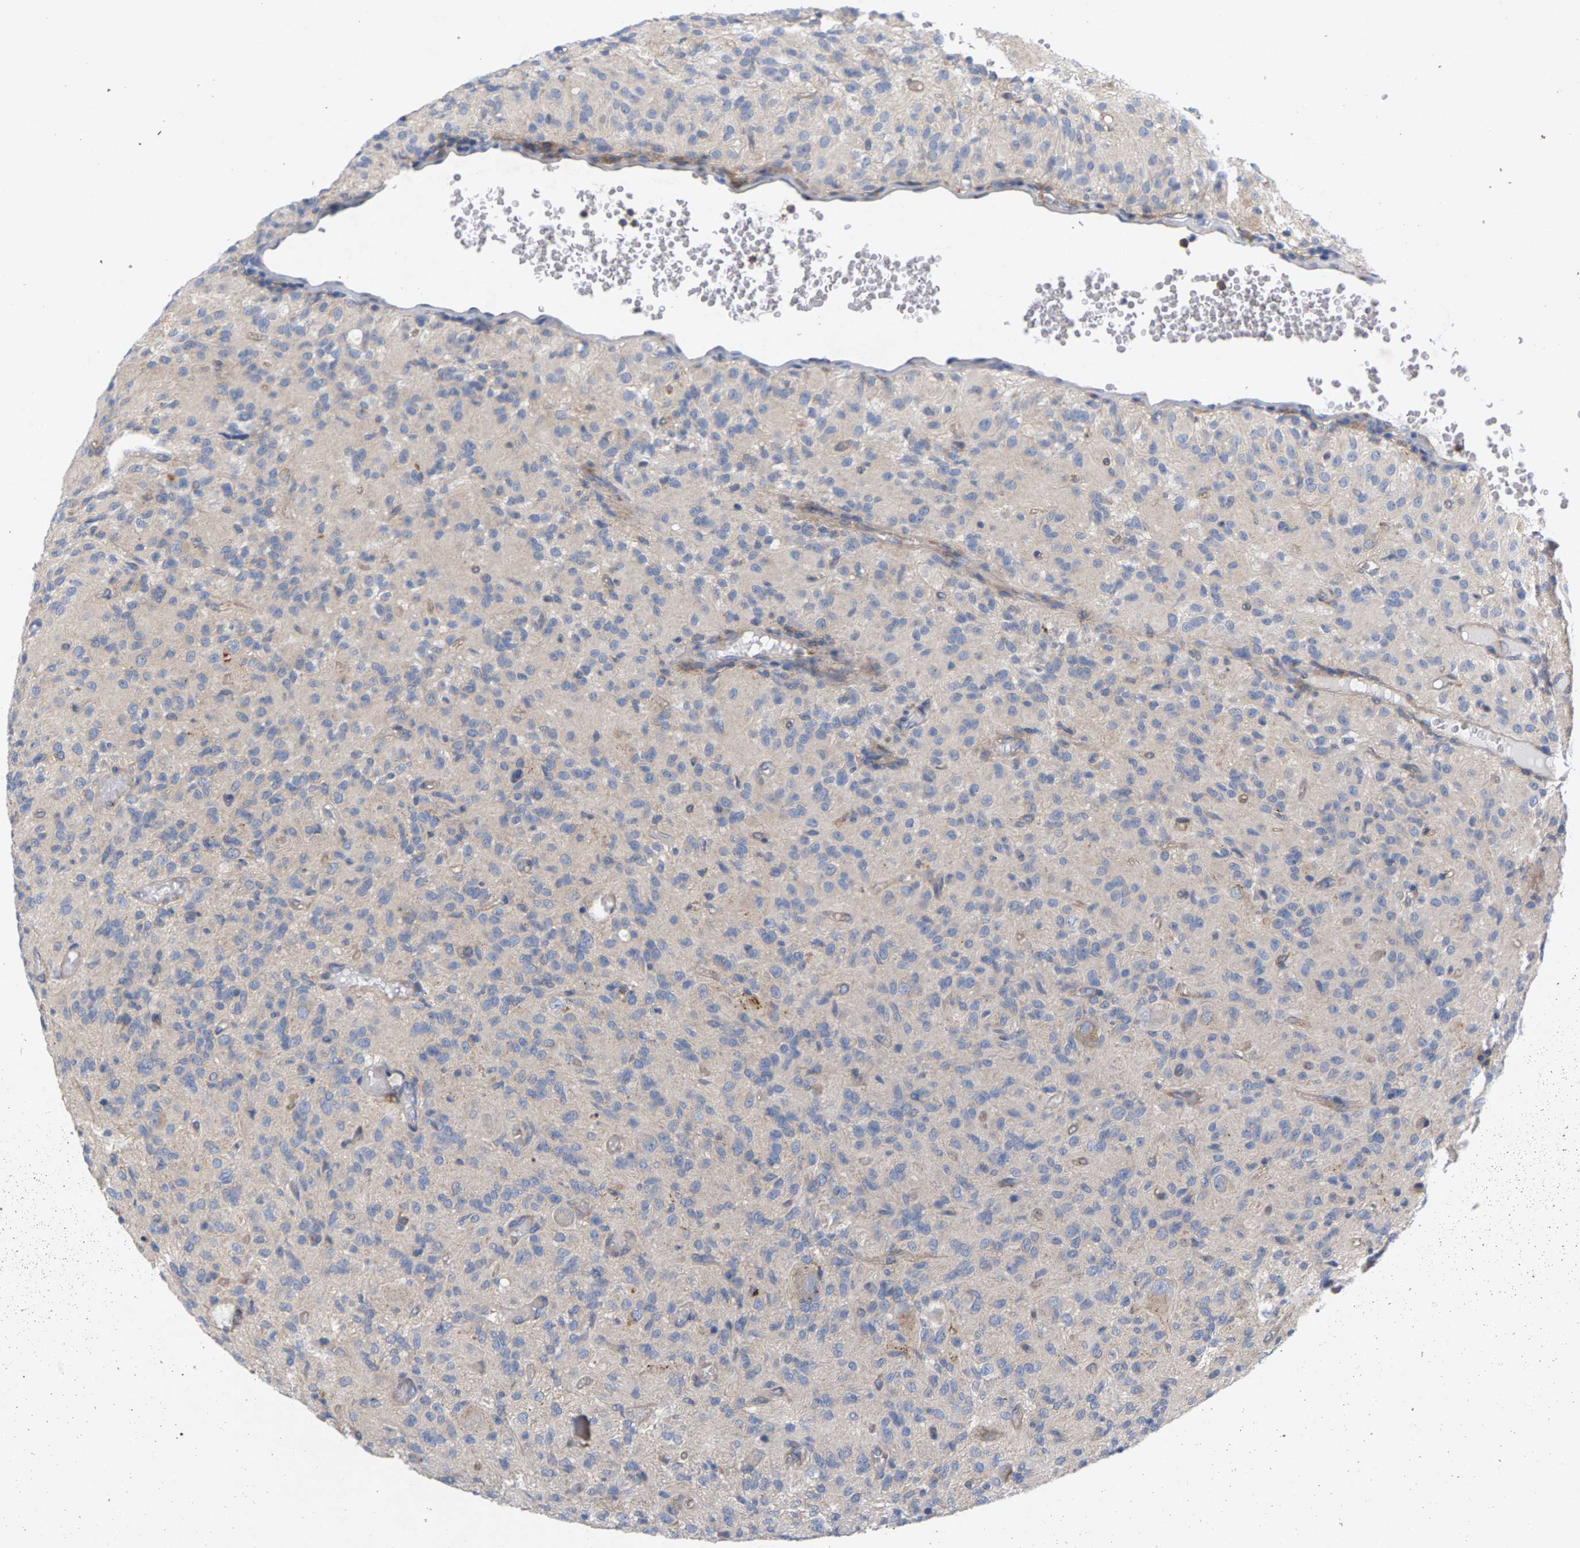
{"staining": {"intensity": "negative", "quantity": "none", "location": "none"}, "tissue": "glioma", "cell_type": "Tumor cells", "image_type": "cancer", "snomed": [{"axis": "morphology", "description": "Glioma, malignant, High grade"}, {"axis": "topography", "description": "Brain"}], "caption": "DAB (3,3'-diaminobenzidine) immunohistochemical staining of glioma demonstrates no significant staining in tumor cells. (Brightfield microscopy of DAB immunohistochemistry (IHC) at high magnification).", "gene": "MAMDC2", "patient": {"sex": "female", "age": 59}}